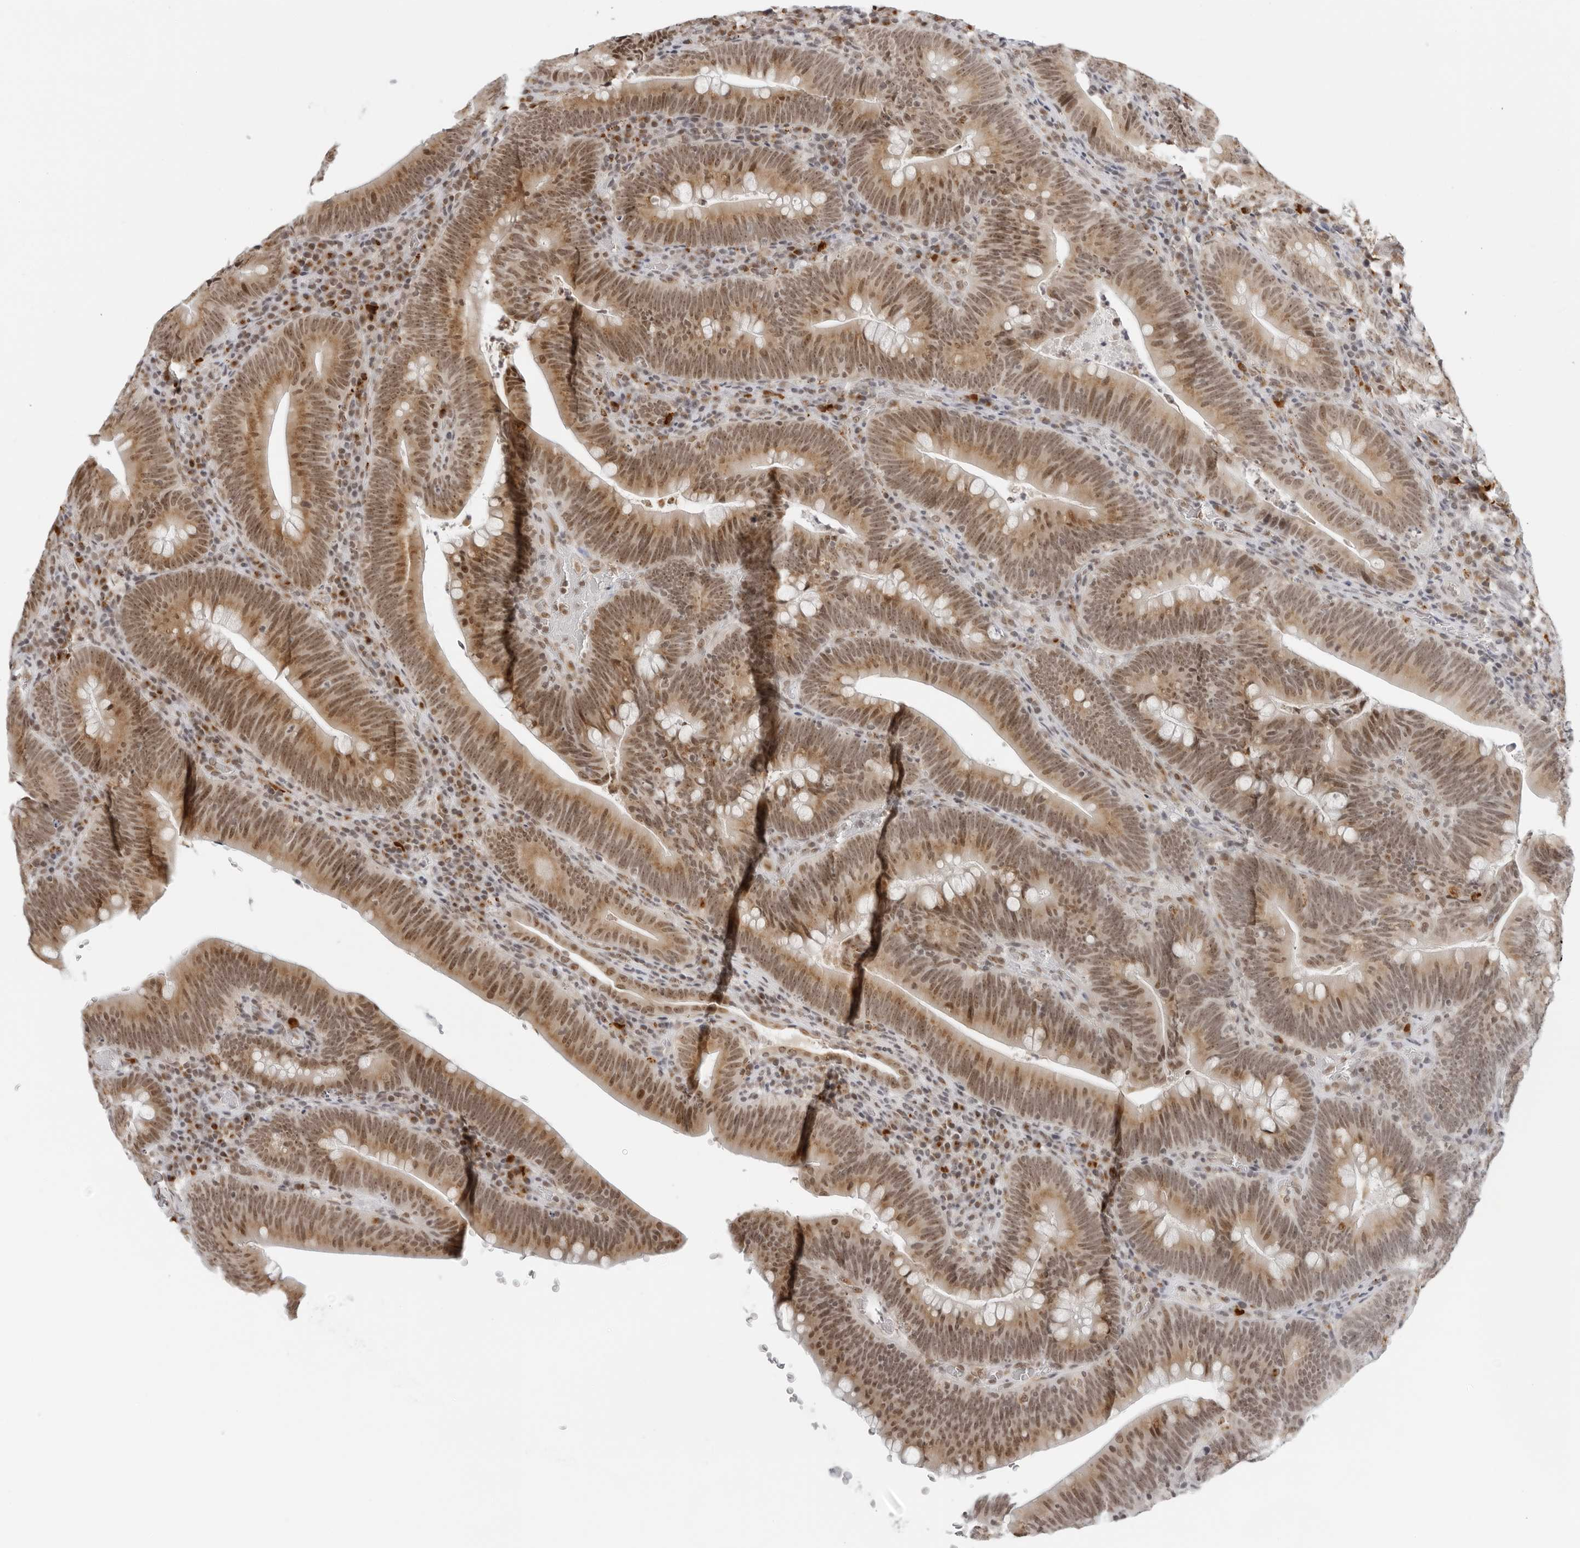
{"staining": {"intensity": "moderate", "quantity": ">75%", "location": "cytoplasmic/membranous,nuclear"}, "tissue": "colorectal cancer", "cell_type": "Tumor cells", "image_type": "cancer", "snomed": [{"axis": "morphology", "description": "Normal tissue, NOS"}, {"axis": "topography", "description": "Colon"}], "caption": "Immunohistochemical staining of colorectal cancer reveals medium levels of moderate cytoplasmic/membranous and nuclear protein positivity in about >75% of tumor cells. Using DAB (brown) and hematoxylin (blue) stains, captured at high magnification using brightfield microscopy.", "gene": "TOX4", "patient": {"sex": "female", "age": 82}}